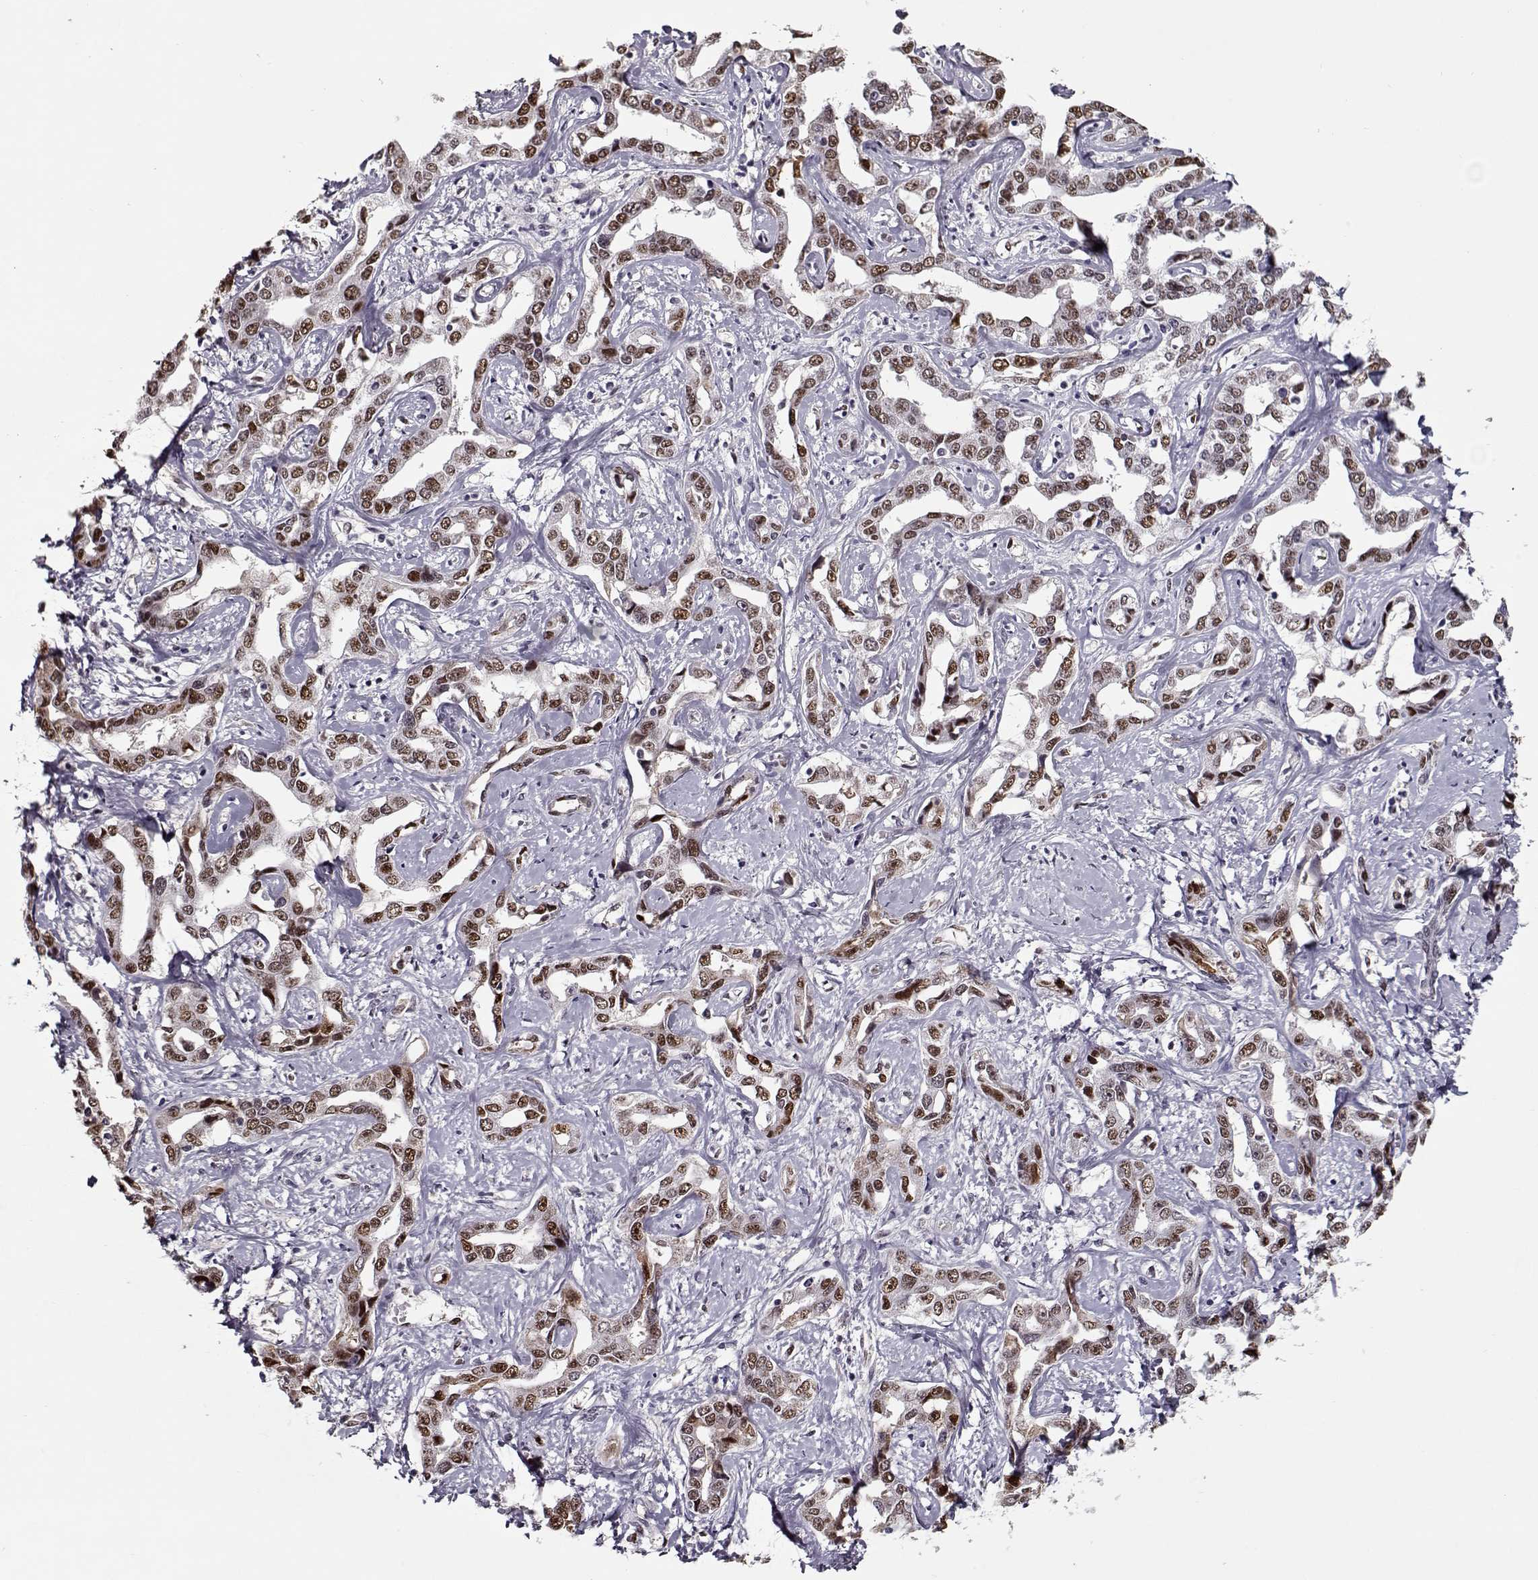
{"staining": {"intensity": "moderate", "quantity": ">75%", "location": "nuclear"}, "tissue": "liver cancer", "cell_type": "Tumor cells", "image_type": "cancer", "snomed": [{"axis": "morphology", "description": "Cholangiocarcinoma"}, {"axis": "topography", "description": "Liver"}], "caption": "Liver cancer (cholangiocarcinoma) stained for a protein (brown) demonstrates moderate nuclear positive staining in about >75% of tumor cells.", "gene": "PRMT8", "patient": {"sex": "male", "age": 59}}